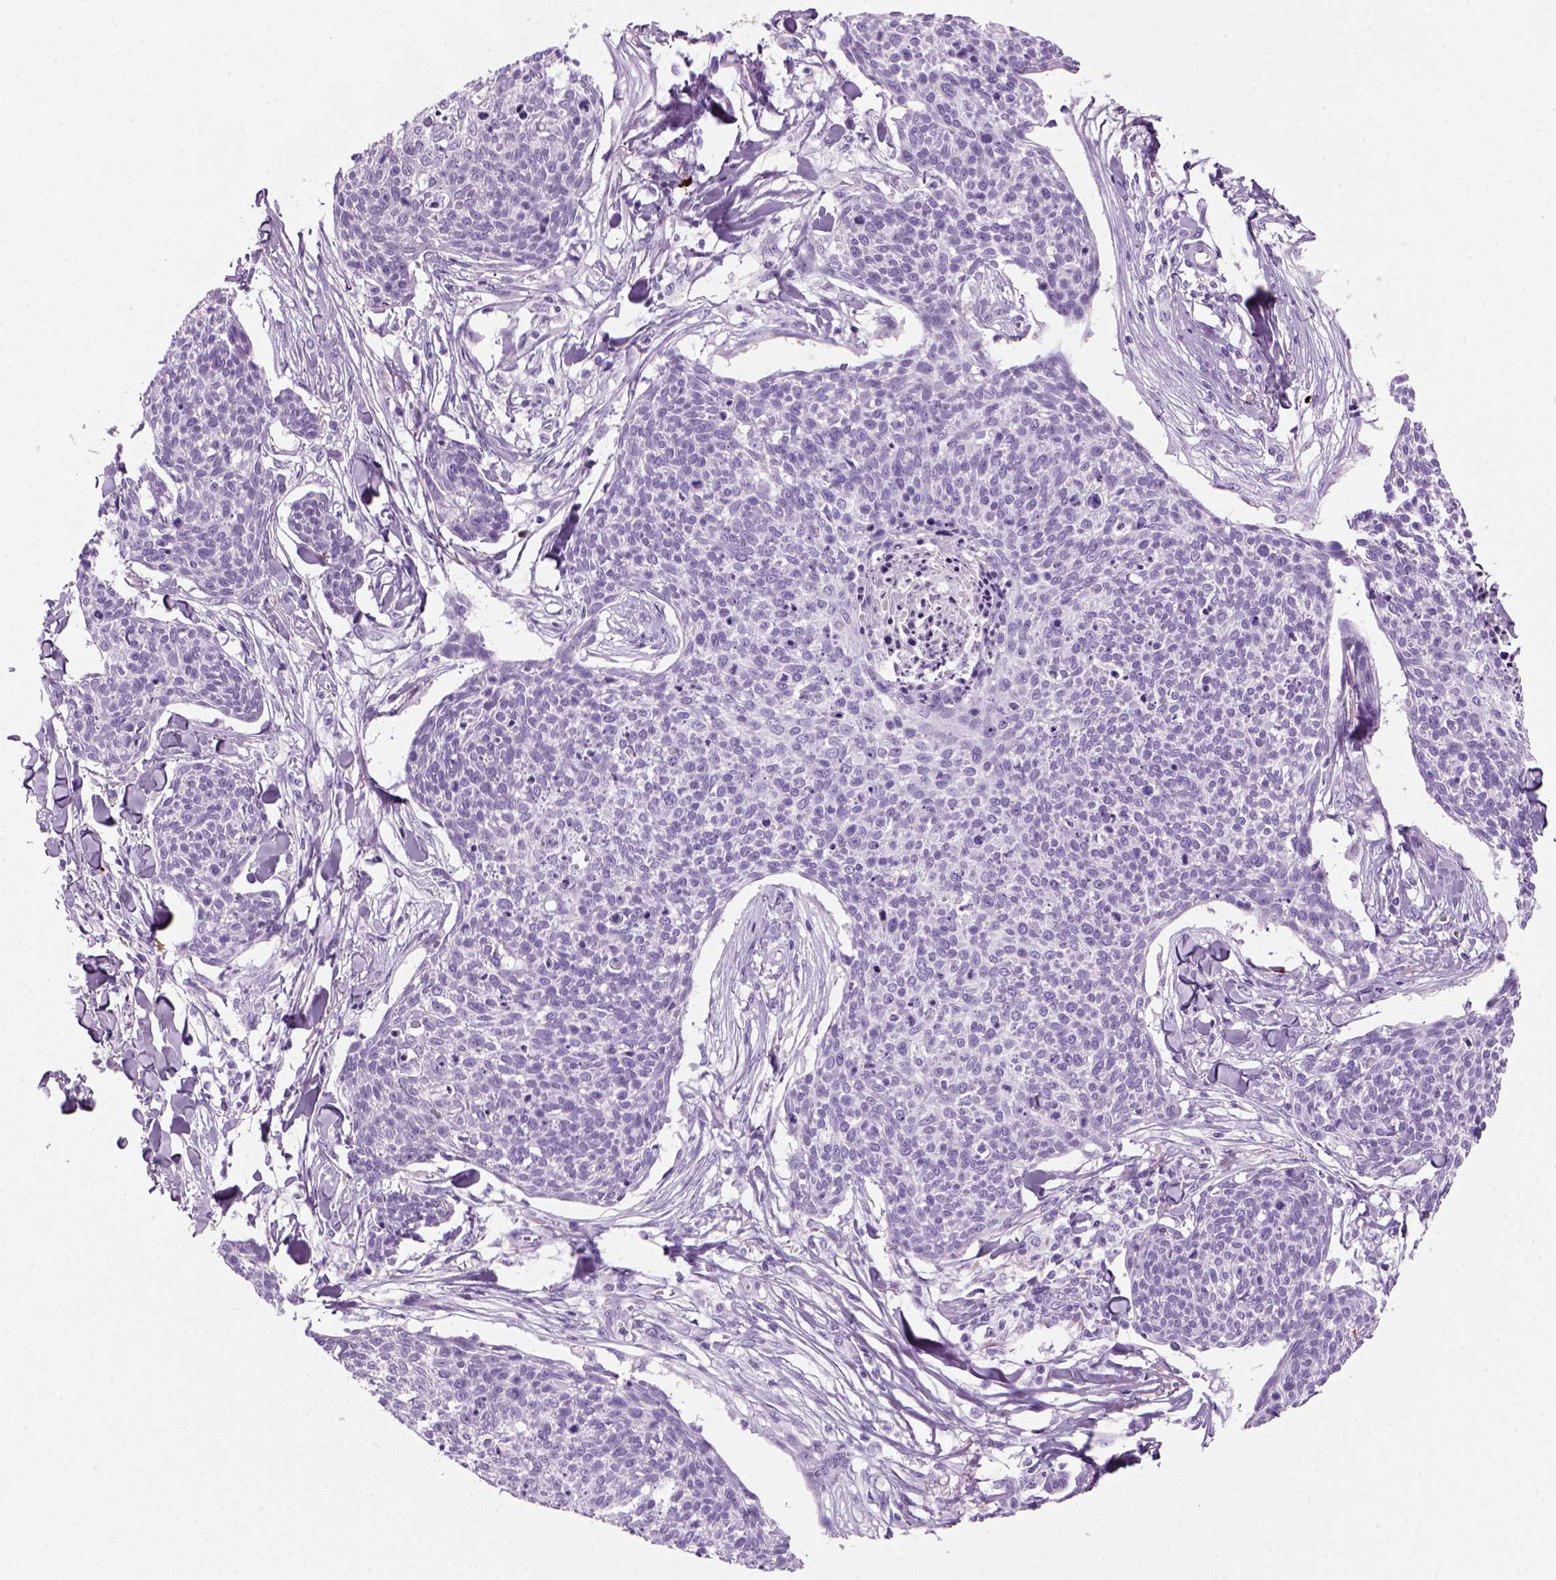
{"staining": {"intensity": "negative", "quantity": "none", "location": "none"}, "tissue": "skin cancer", "cell_type": "Tumor cells", "image_type": "cancer", "snomed": [{"axis": "morphology", "description": "Squamous cell carcinoma, NOS"}, {"axis": "topography", "description": "Skin"}, {"axis": "topography", "description": "Vulva"}], "caption": "The image displays no significant staining in tumor cells of squamous cell carcinoma (skin).", "gene": "MZB1", "patient": {"sex": "female", "age": 75}}